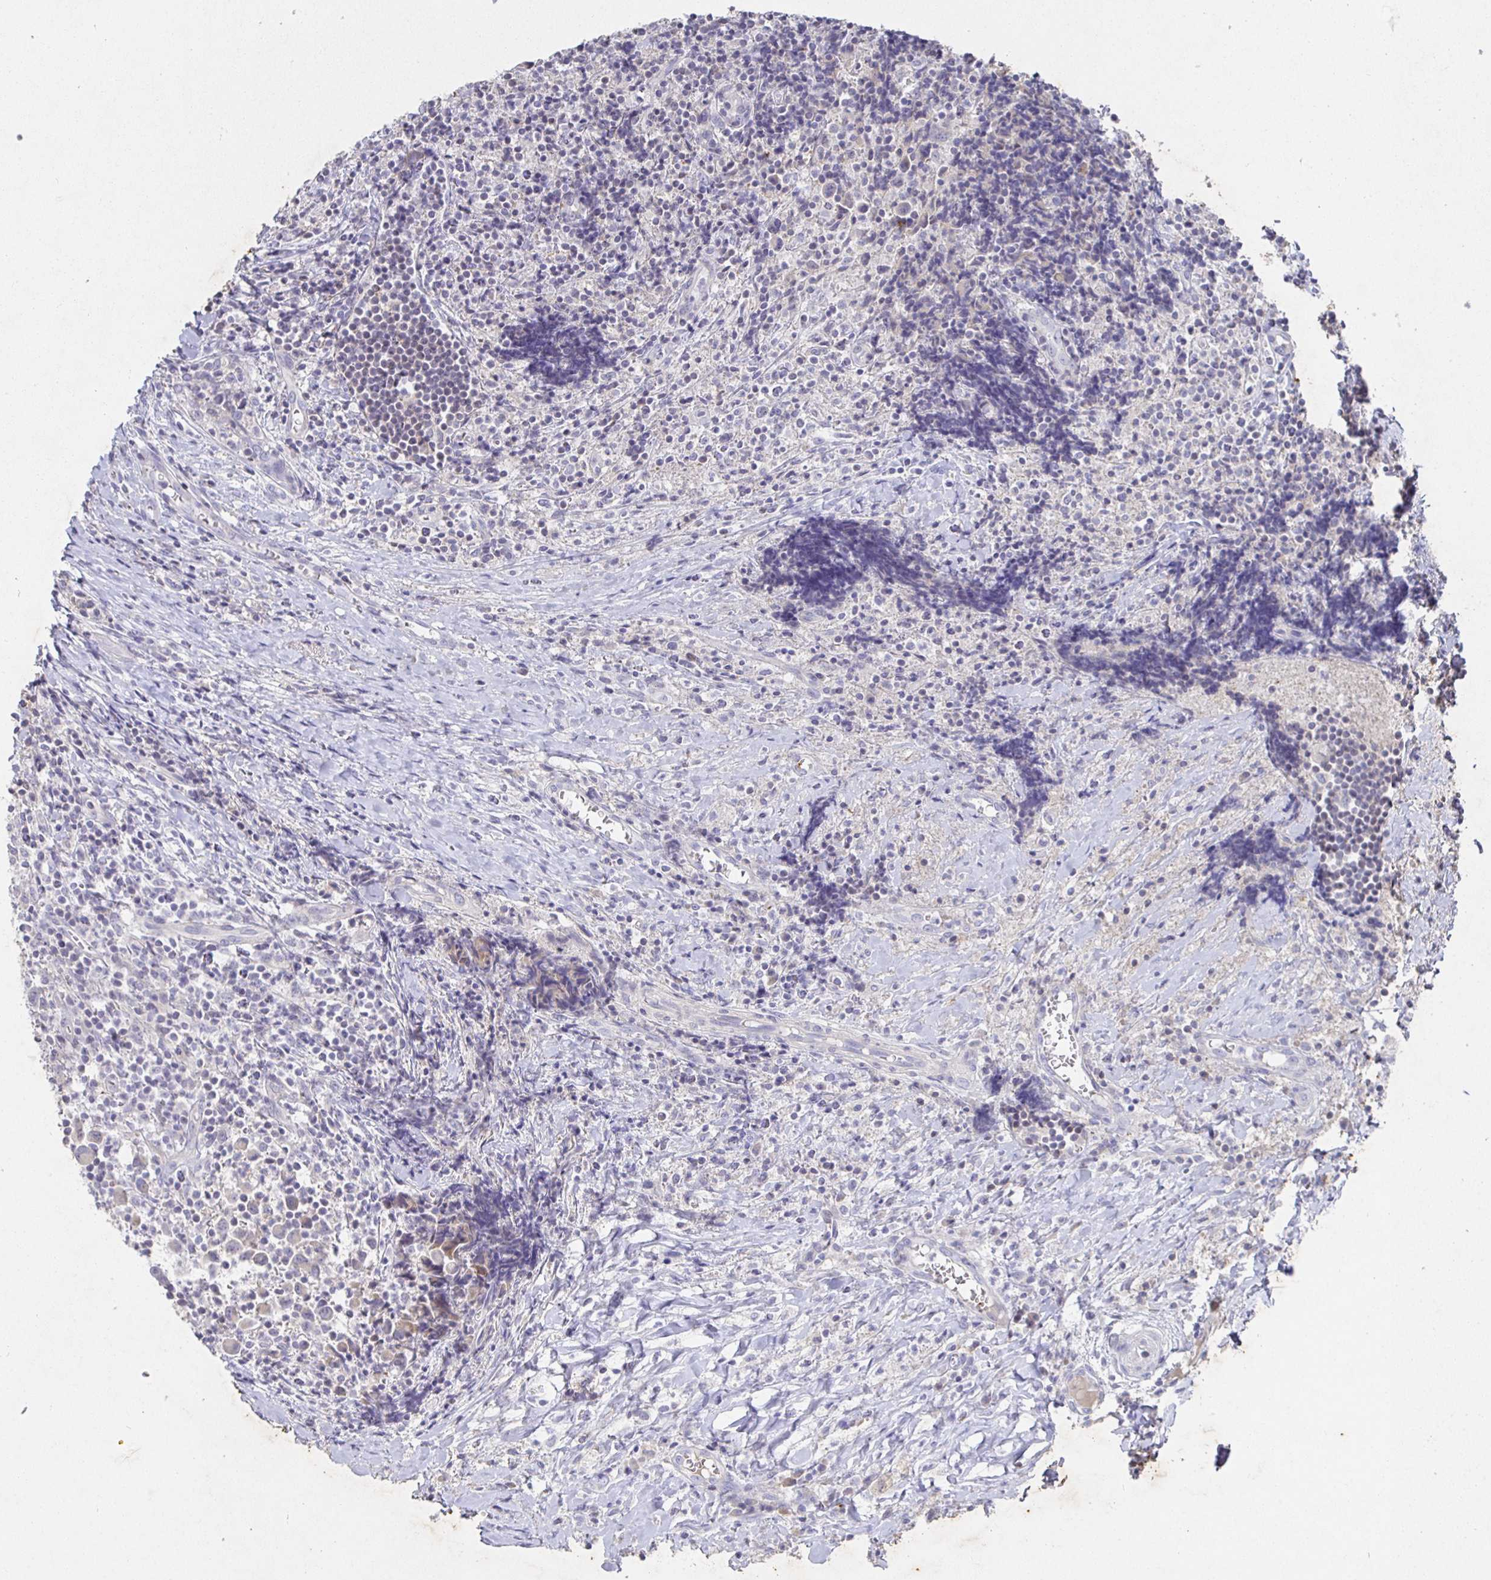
{"staining": {"intensity": "negative", "quantity": "none", "location": "none"}, "tissue": "lymphoma", "cell_type": "Tumor cells", "image_type": "cancer", "snomed": [{"axis": "morphology", "description": "Hodgkin's disease, NOS"}, {"axis": "topography", "description": "Thymus, NOS"}], "caption": "Immunohistochemistry photomicrograph of neoplastic tissue: lymphoma stained with DAB (3,3'-diaminobenzidine) reveals no significant protein expression in tumor cells.", "gene": "SHISA4", "patient": {"sex": "female", "age": 17}}